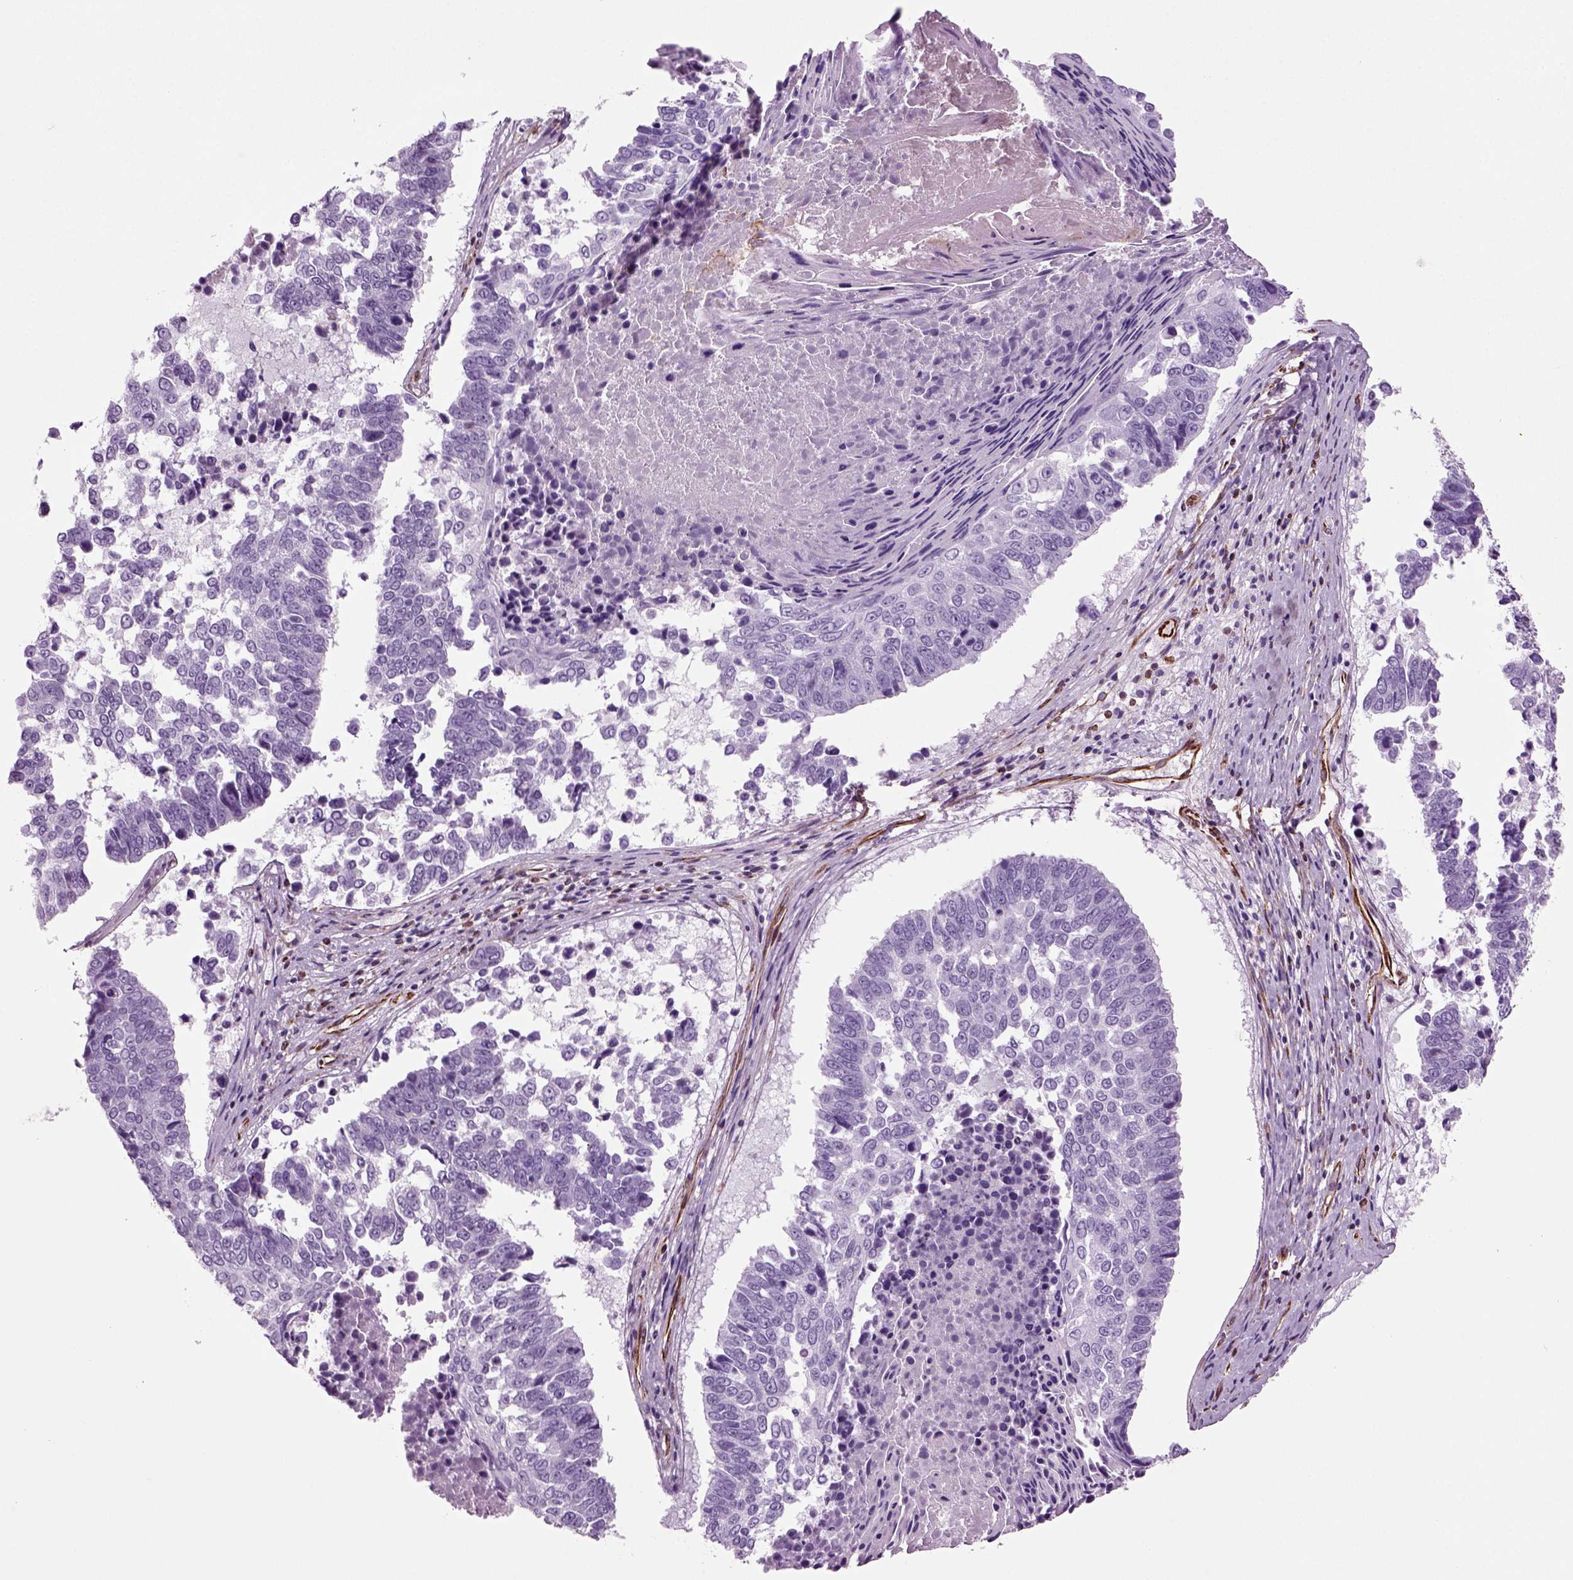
{"staining": {"intensity": "negative", "quantity": "none", "location": "none"}, "tissue": "lung cancer", "cell_type": "Tumor cells", "image_type": "cancer", "snomed": [{"axis": "morphology", "description": "Squamous cell carcinoma, NOS"}, {"axis": "topography", "description": "Lung"}], "caption": "DAB (3,3'-diaminobenzidine) immunohistochemical staining of lung cancer (squamous cell carcinoma) displays no significant positivity in tumor cells.", "gene": "ACER3", "patient": {"sex": "male", "age": 73}}